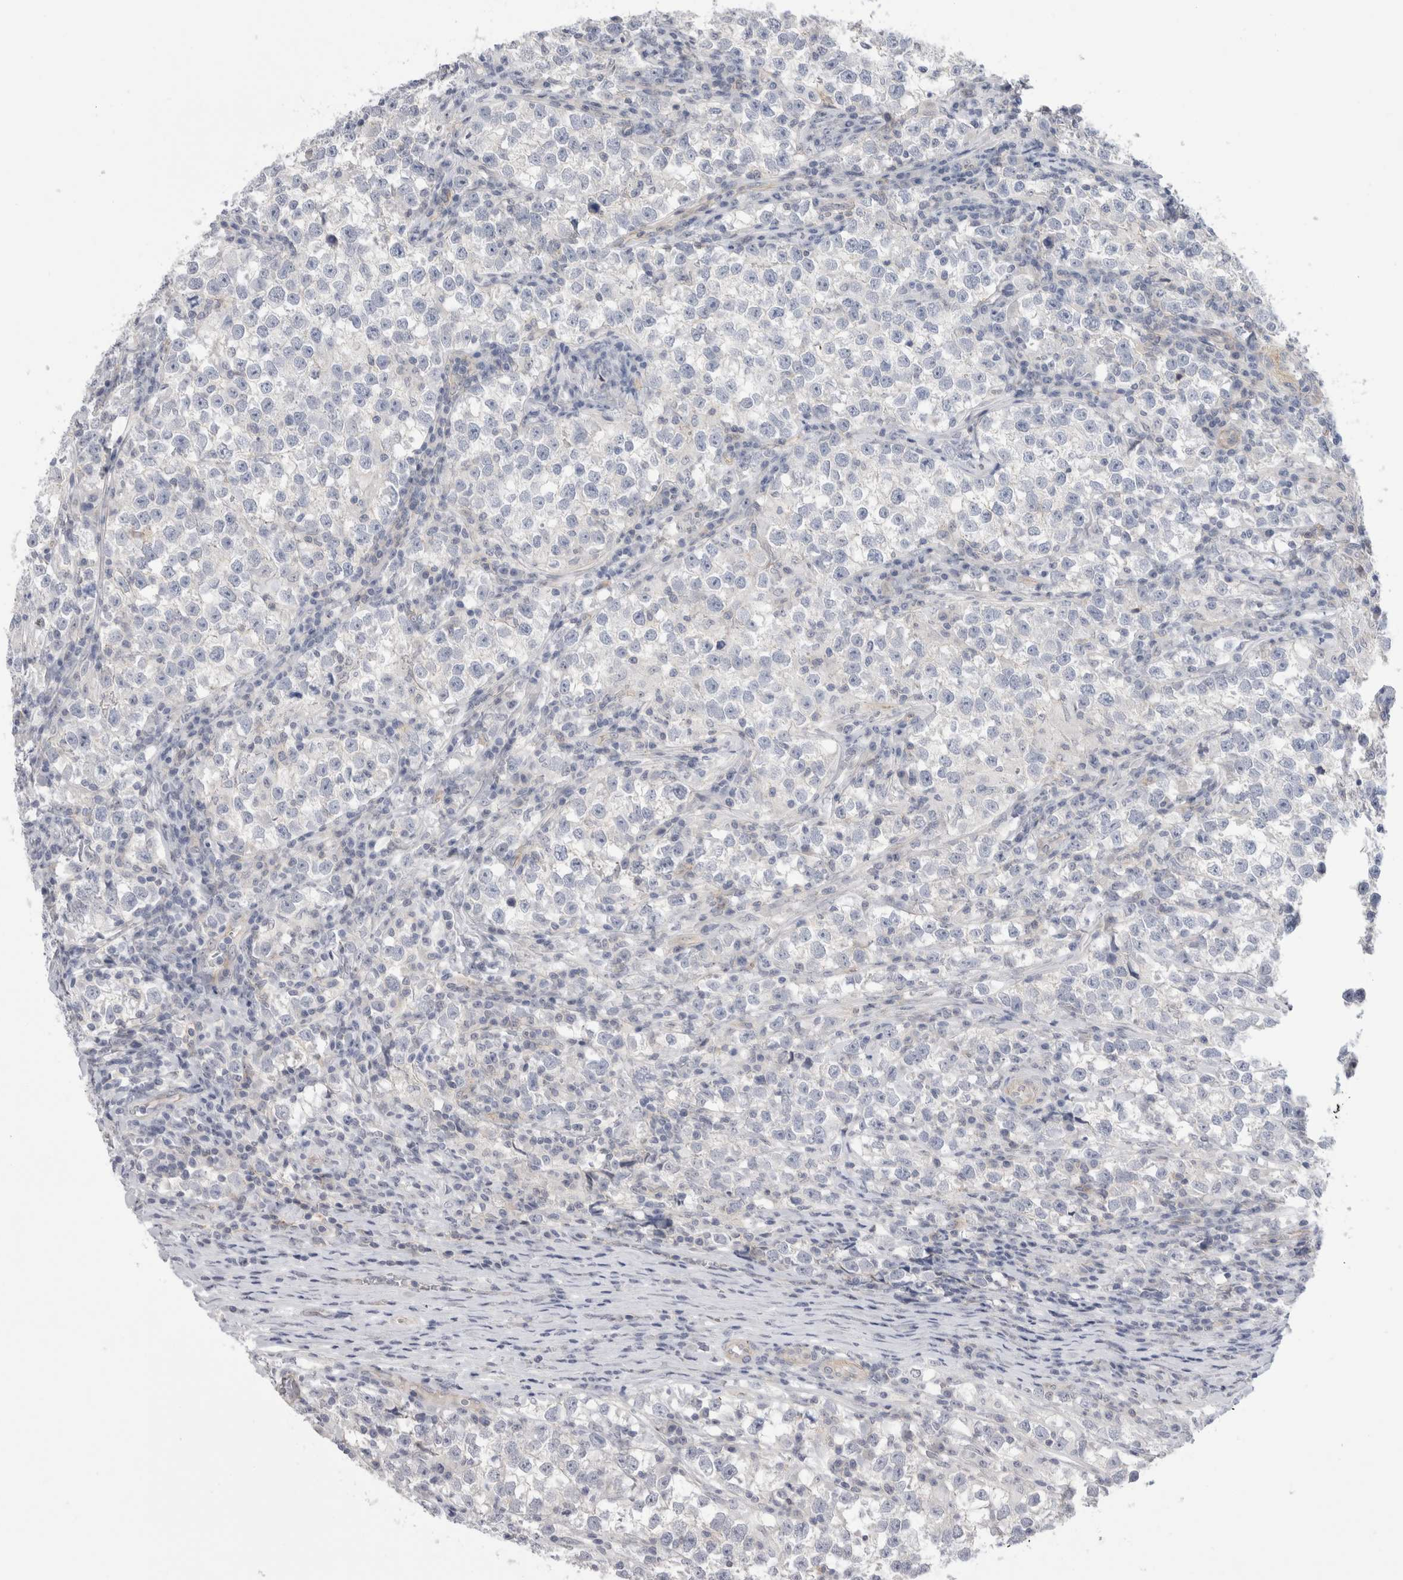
{"staining": {"intensity": "negative", "quantity": "none", "location": "none"}, "tissue": "testis cancer", "cell_type": "Tumor cells", "image_type": "cancer", "snomed": [{"axis": "morphology", "description": "Normal tissue, NOS"}, {"axis": "morphology", "description": "Seminoma, NOS"}, {"axis": "topography", "description": "Testis"}], "caption": "A high-resolution photomicrograph shows immunohistochemistry staining of testis cancer (seminoma), which demonstrates no significant expression in tumor cells.", "gene": "VANGL1", "patient": {"sex": "male", "age": 43}}